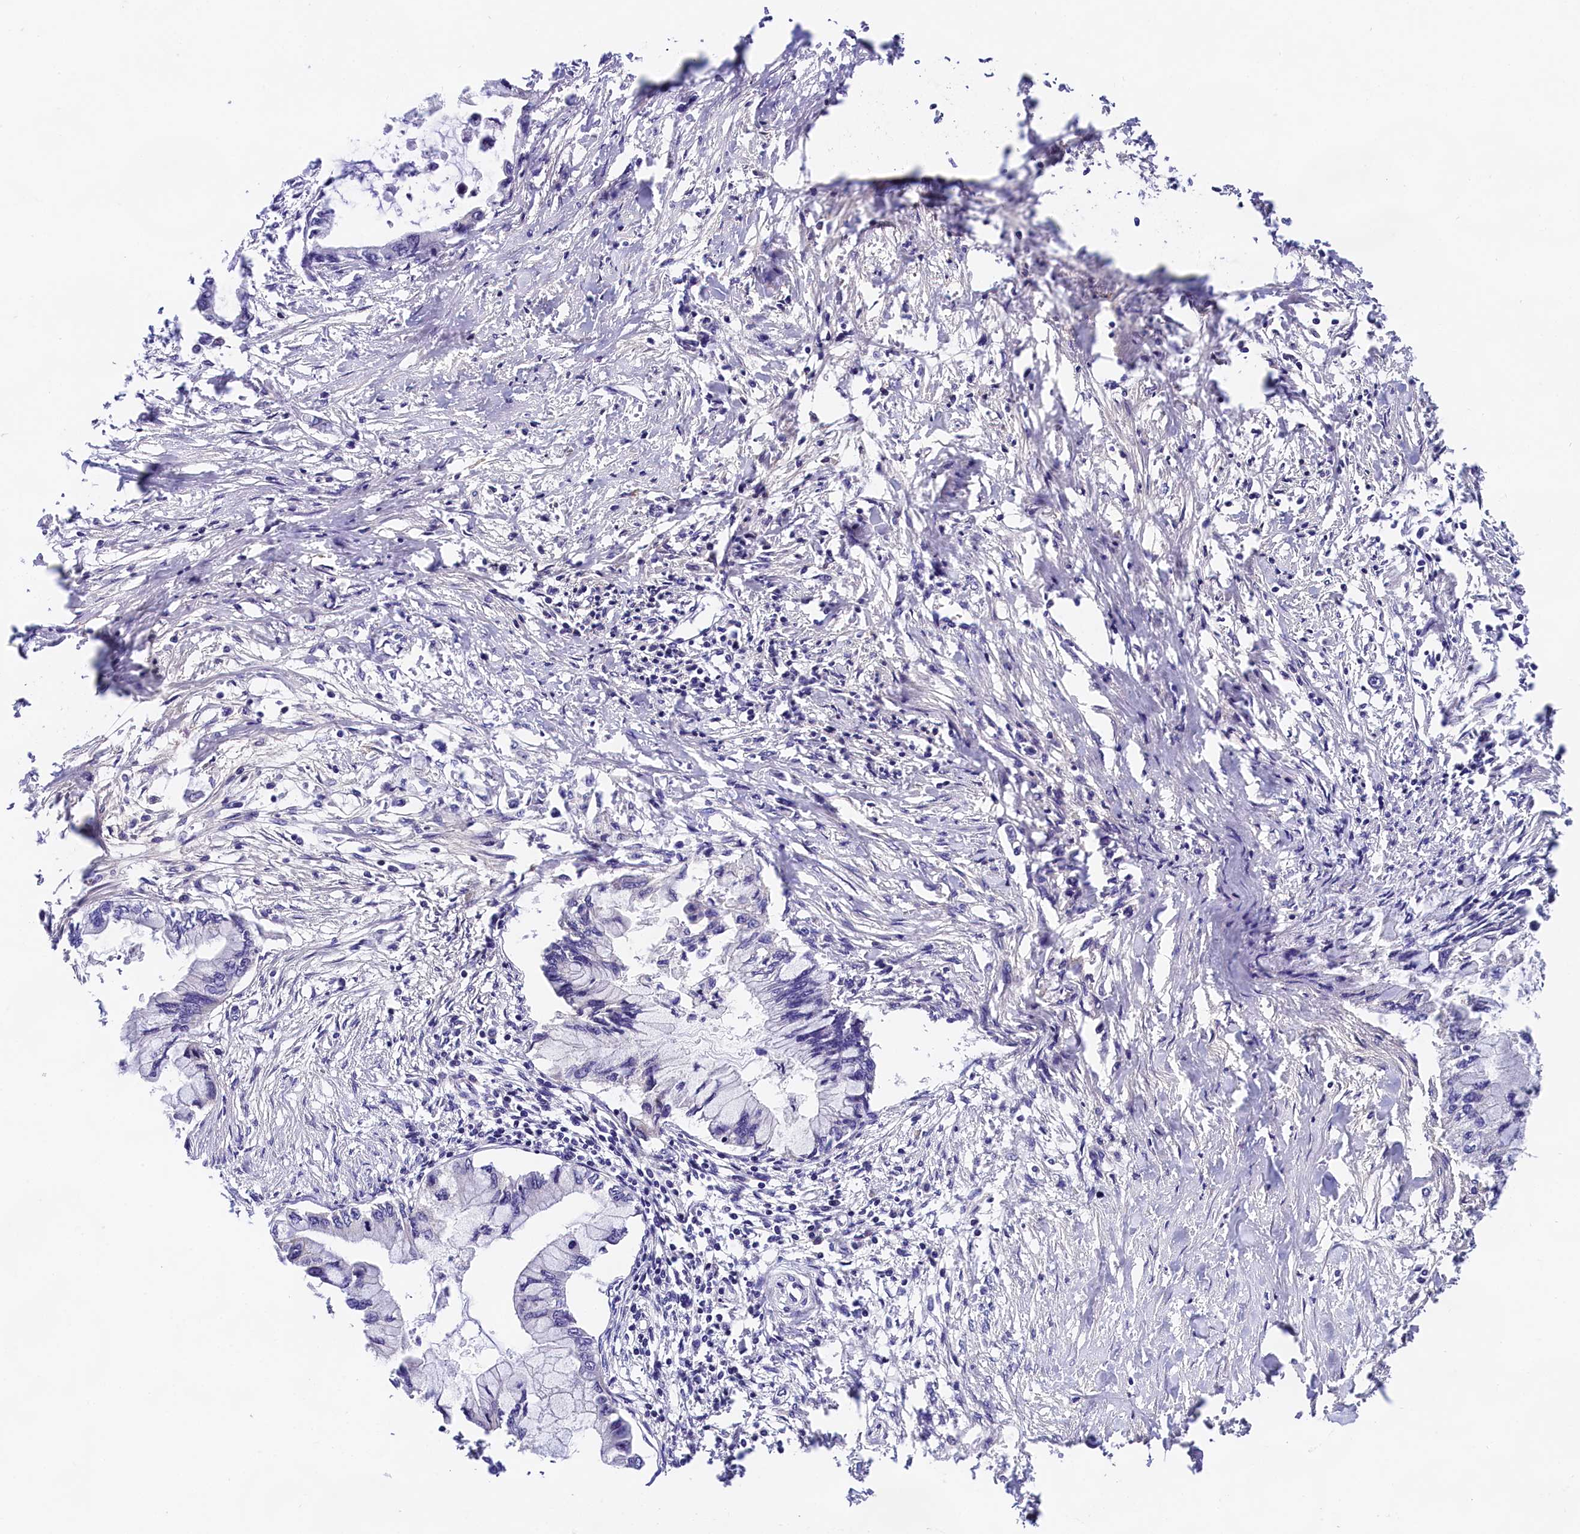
{"staining": {"intensity": "negative", "quantity": "none", "location": "none"}, "tissue": "pancreatic cancer", "cell_type": "Tumor cells", "image_type": "cancer", "snomed": [{"axis": "morphology", "description": "Adenocarcinoma, NOS"}, {"axis": "topography", "description": "Pancreas"}], "caption": "This is an immunohistochemistry histopathology image of pancreatic adenocarcinoma. There is no staining in tumor cells.", "gene": "OAS3", "patient": {"sex": "male", "age": 48}}